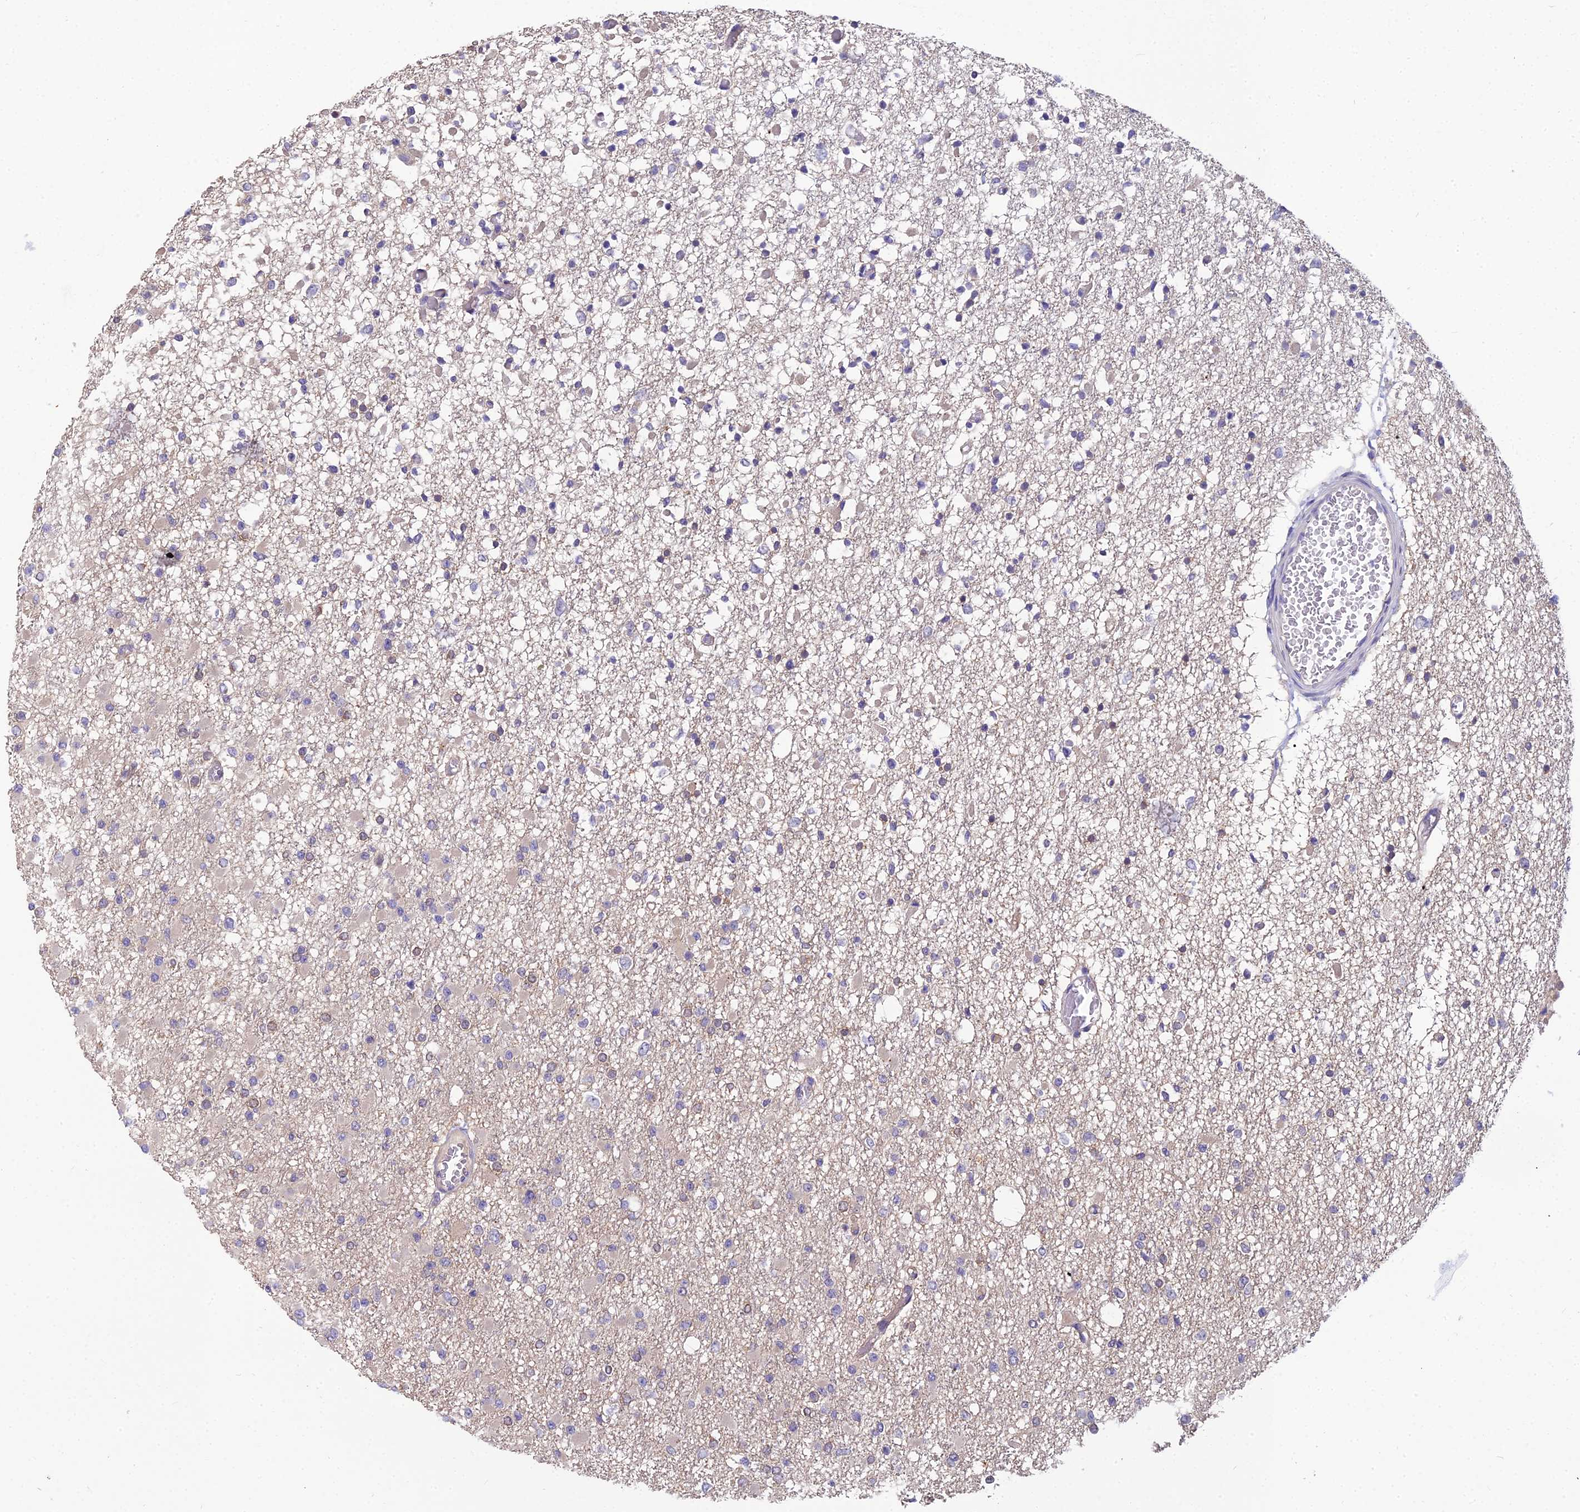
{"staining": {"intensity": "negative", "quantity": "none", "location": "none"}, "tissue": "glioma", "cell_type": "Tumor cells", "image_type": "cancer", "snomed": [{"axis": "morphology", "description": "Glioma, malignant, Low grade"}, {"axis": "topography", "description": "Brain"}], "caption": "IHC image of neoplastic tissue: human glioma stained with DAB (3,3'-diaminobenzidine) demonstrates no significant protein positivity in tumor cells.", "gene": "MVD", "patient": {"sex": "female", "age": 22}}